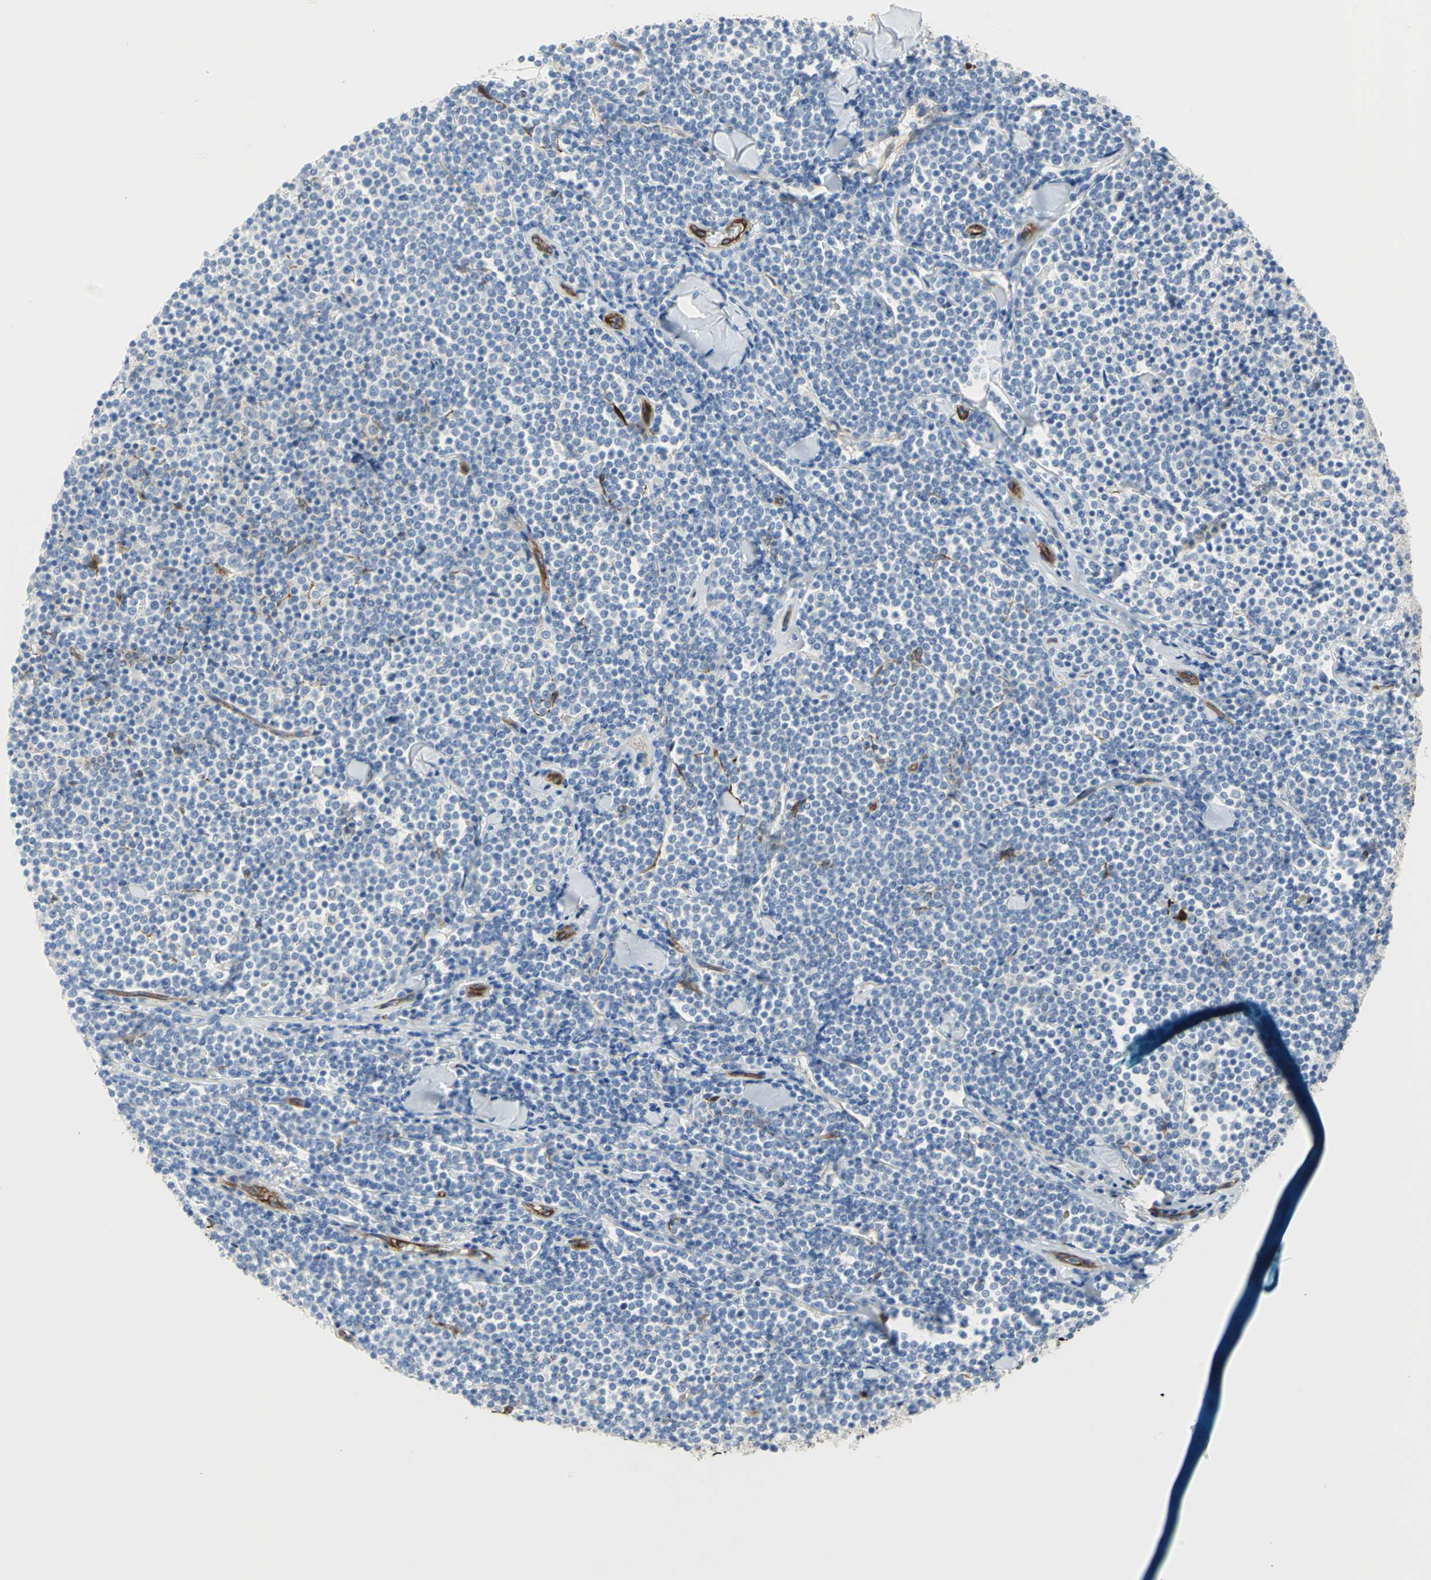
{"staining": {"intensity": "negative", "quantity": "none", "location": "none"}, "tissue": "lymphoma", "cell_type": "Tumor cells", "image_type": "cancer", "snomed": [{"axis": "morphology", "description": "Malignant lymphoma, non-Hodgkin's type, Low grade"}, {"axis": "topography", "description": "Soft tissue"}], "caption": "Immunohistochemistry micrograph of lymphoma stained for a protein (brown), which reveals no positivity in tumor cells.", "gene": "FLNB", "patient": {"sex": "male", "age": 92}}